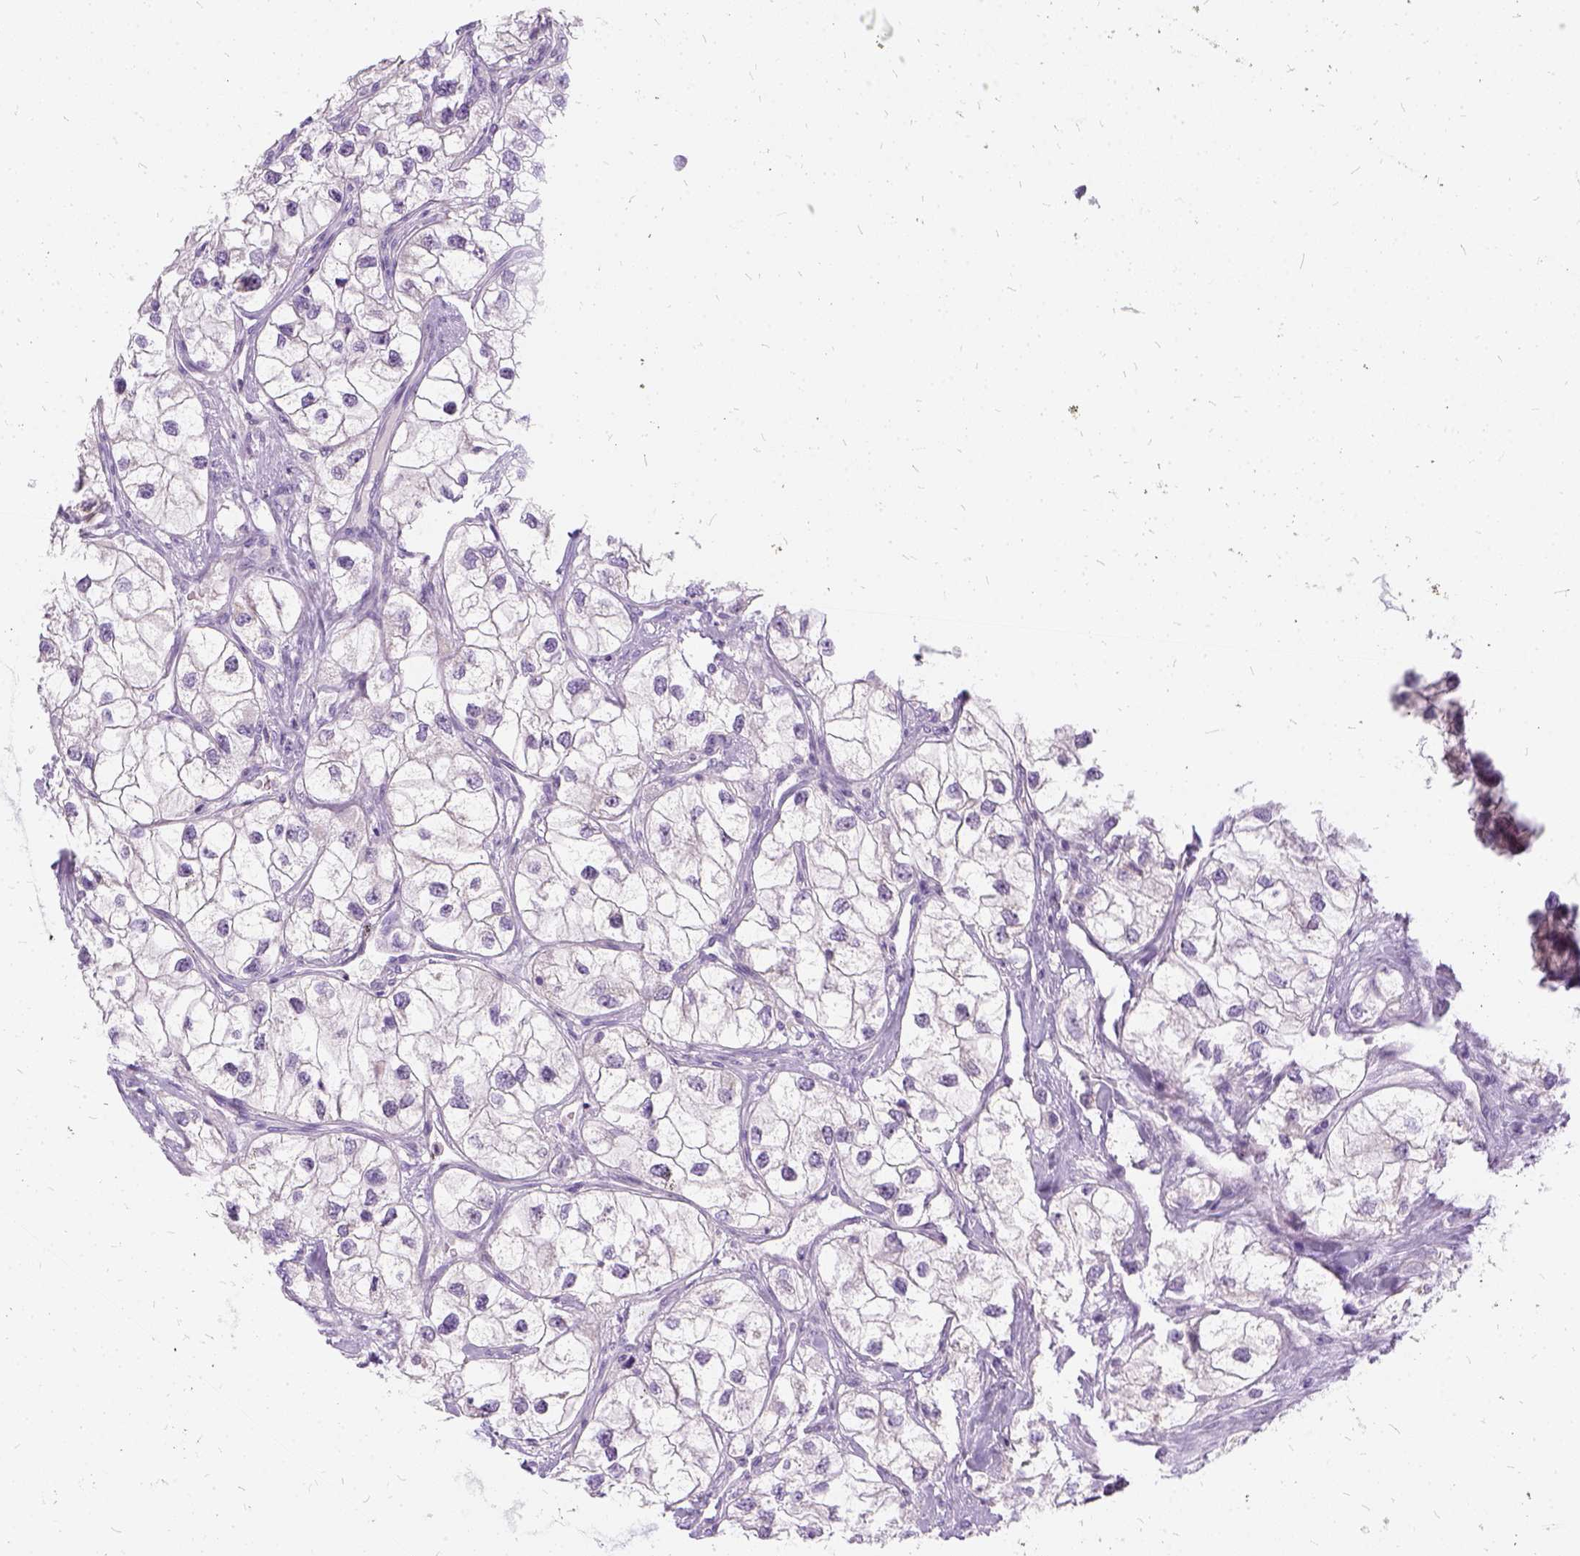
{"staining": {"intensity": "negative", "quantity": "none", "location": "none"}, "tissue": "renal cancer", "cell_type": "Tumor cells", "image_type": "cancer", "snomed": [{"axis": "morphology", "description": "Adenocarcinoma, NOS"}, {"axis": "topography", "description": "Kidney"}], "caption": "High magnification brightfield microscopy of renal cancer stained with DAB (brown) and counterstained with hematoxylin (blue): tumor cells show no significant positivity. The staining was performed using DAB (3,3'-diaminobenzidine) to visualize the protein expression in brown, while the nuclei were stained in blue with hematoxylin (Magnification: 20x).", "gene": "FDX1", "patient": {"sex": "male", "age": 59}}